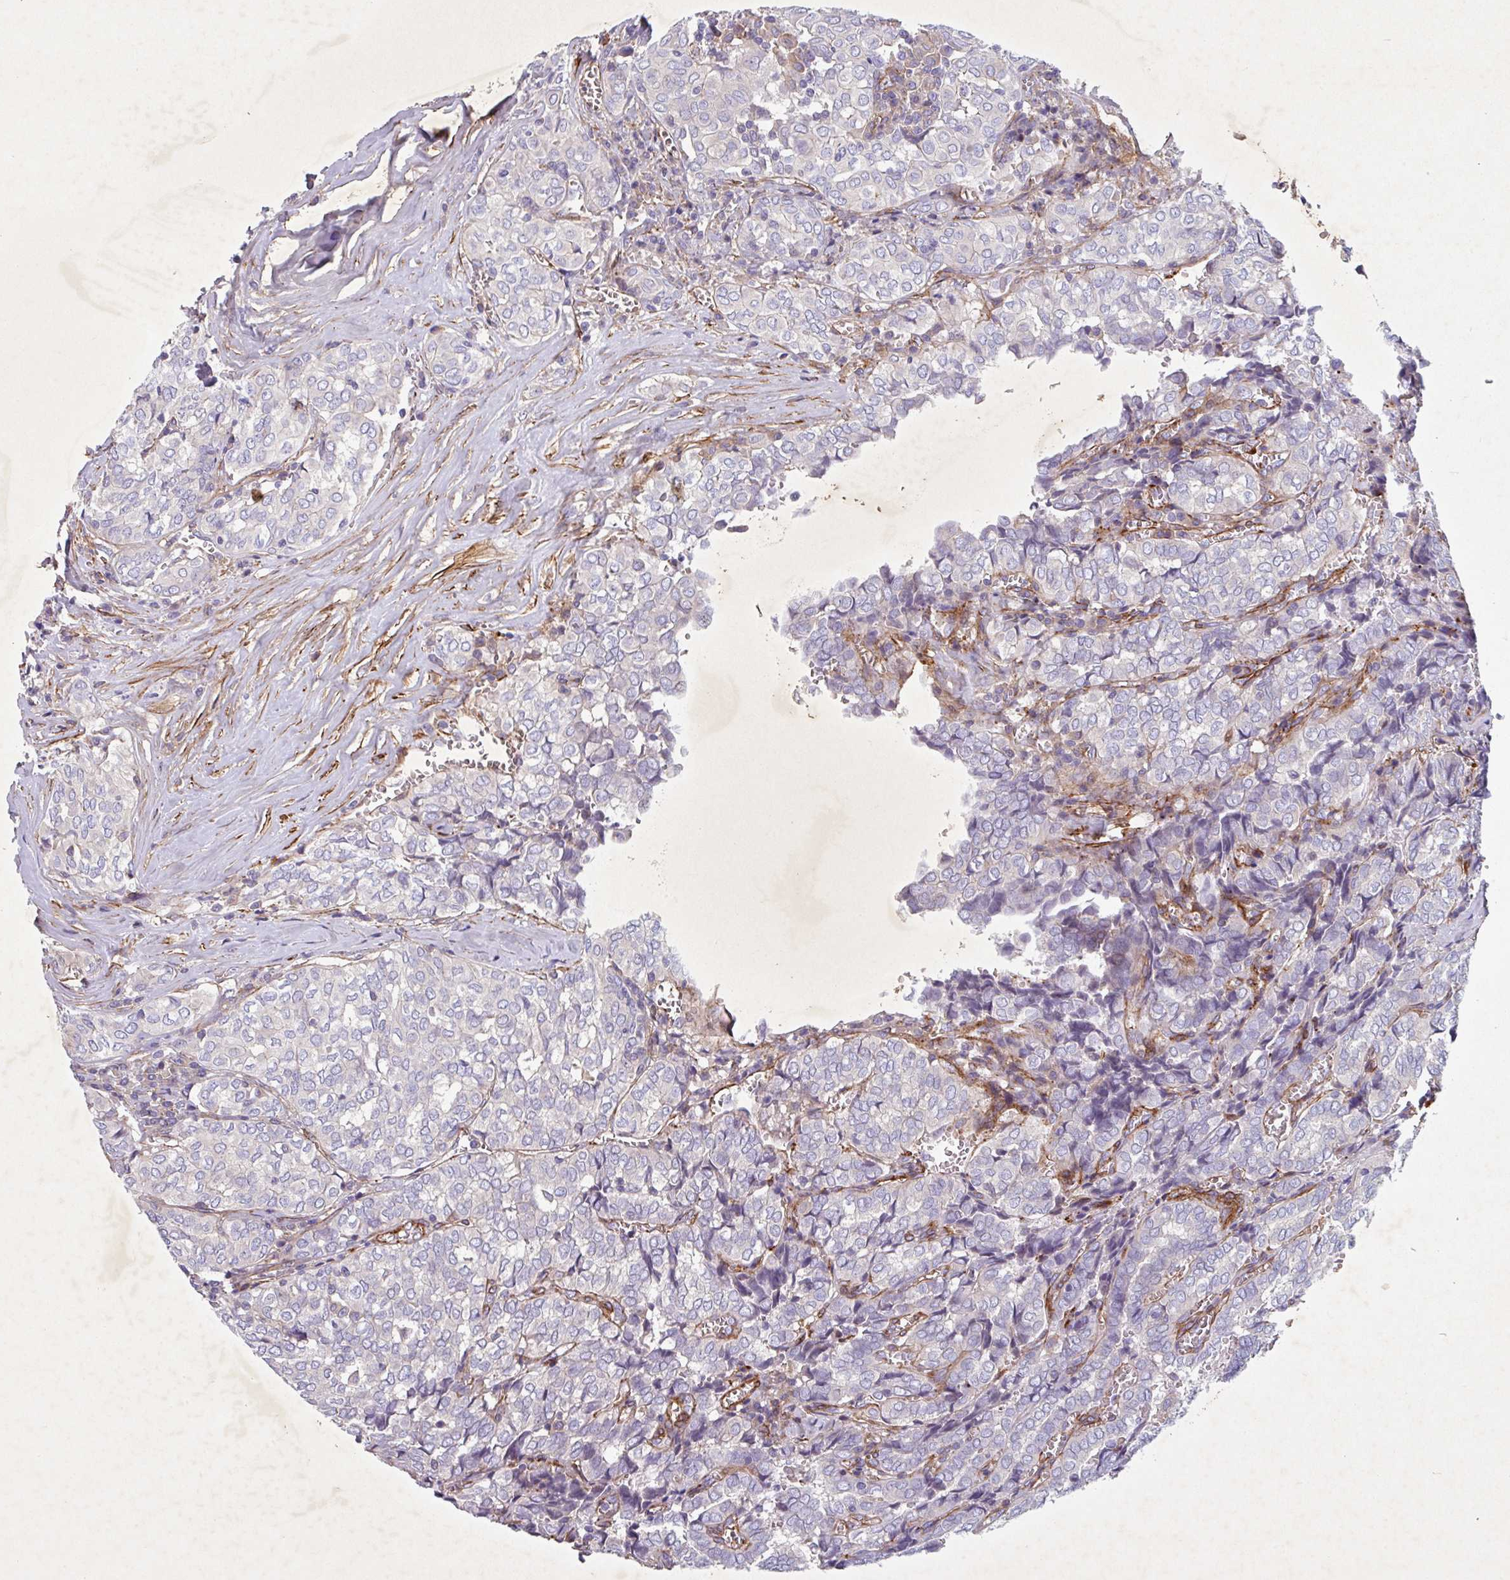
{"staining": {"intensity": "negative", "quantity": "none", "location": "none"}, "tissue": "thyroid cancer", "cell_type": "Tumor cells", "image_type": "cancer", "snomed": [{"axis": "morphology", "description": "Papillary adenocarcinoma, NOS"}, {"axis": "topography", "description": "Thyroid gland"}], "caption": "Tumor cells show no significant protein positivity in papillary adenocarcinoma (thyroid).", "gene": "ATP2C2", "patient": {"sex": "female", "age": 30}}